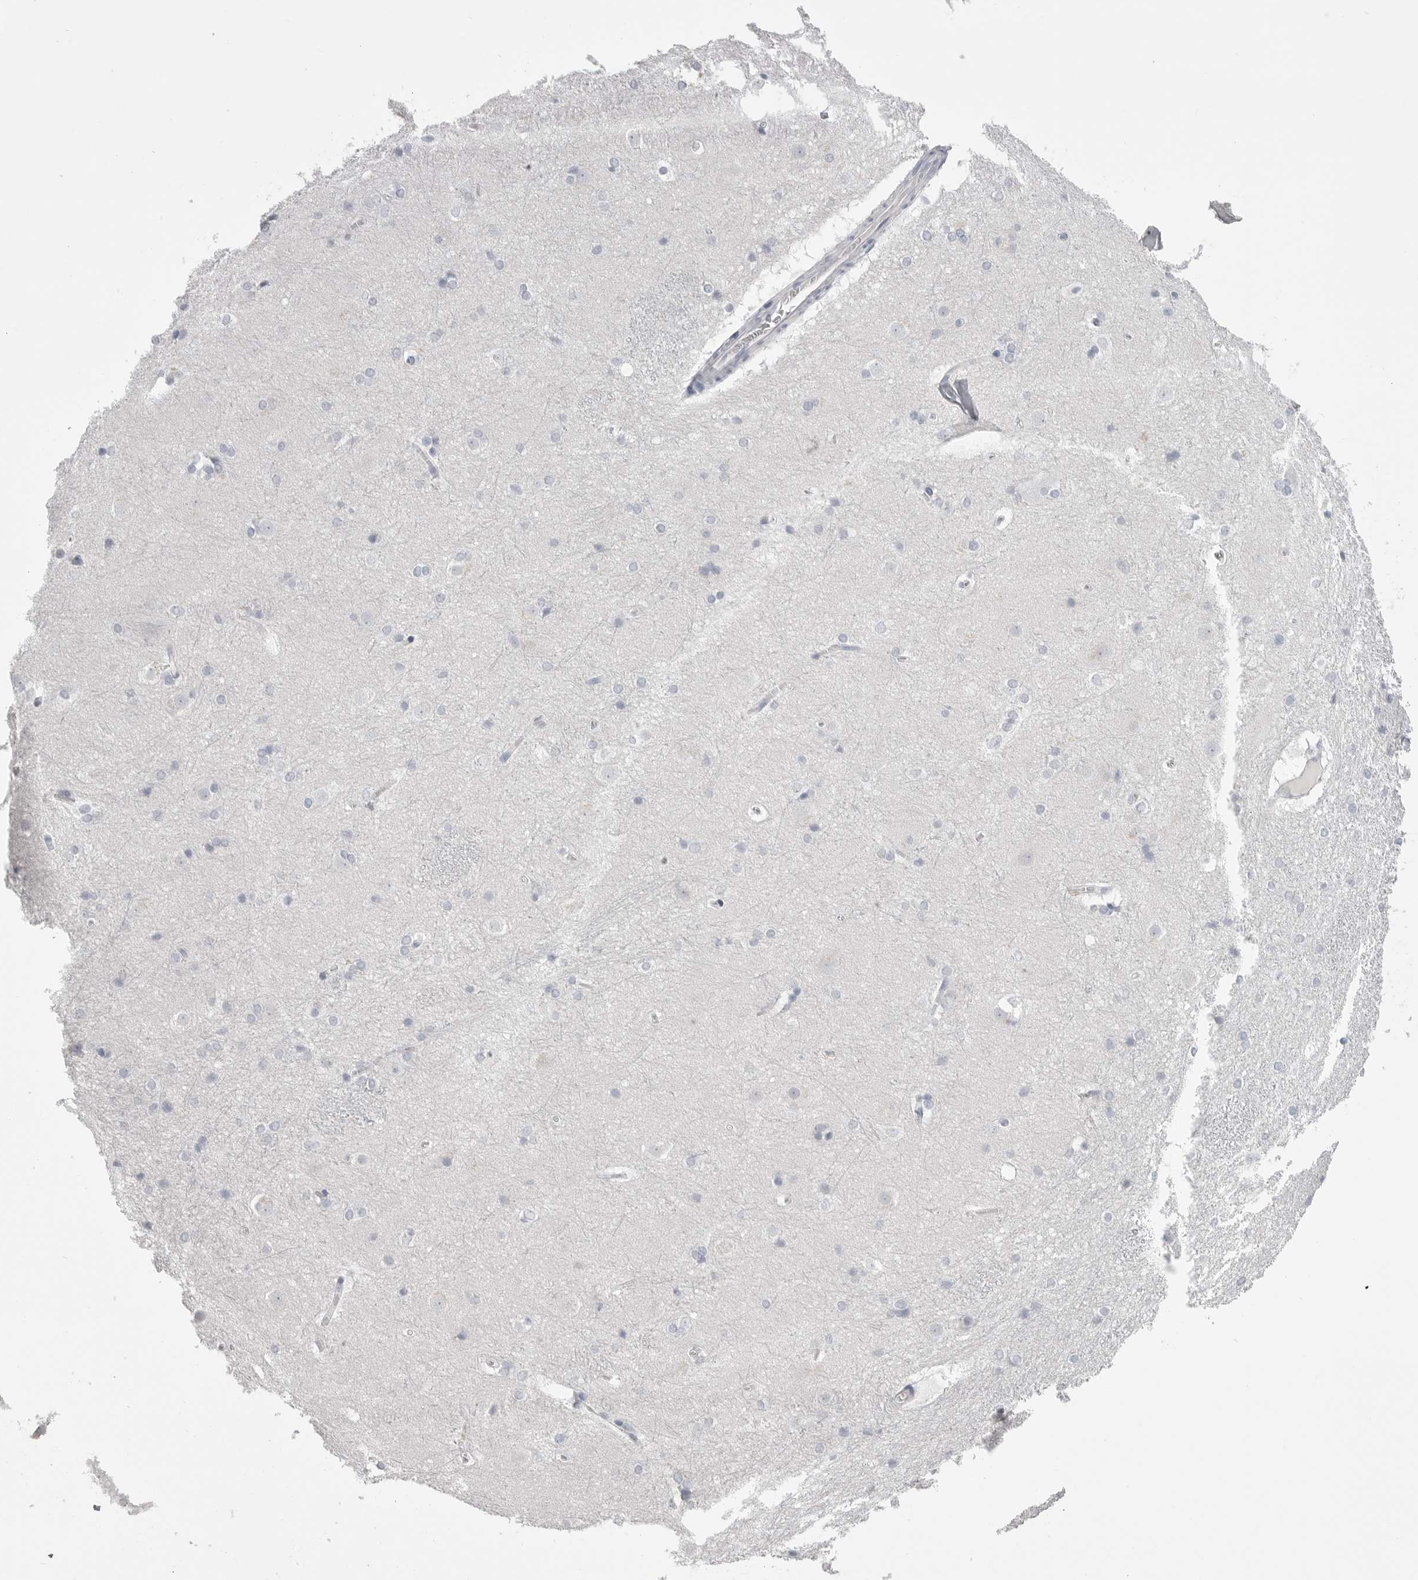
{"staining": {"intensity": "negative", "quantity": "none", "location": "none"}, "tissue": "caudate", "cell_type": "Glial cells", "image_type": "normal", "snomed": [{"axis": "morphology", "description": "Normal tissue, NOS"}, {"axis": "topography", "description": "Lateral ventricle wall"}], "caption": "Immunohistochemistry (IHC) photomicrograph of unremarkable caudate: human caudate stained with DAB reveals no significant protein positivity in glial cells.", "gene": "CPB1", "patient": {"sex": "female", "age": 19}}